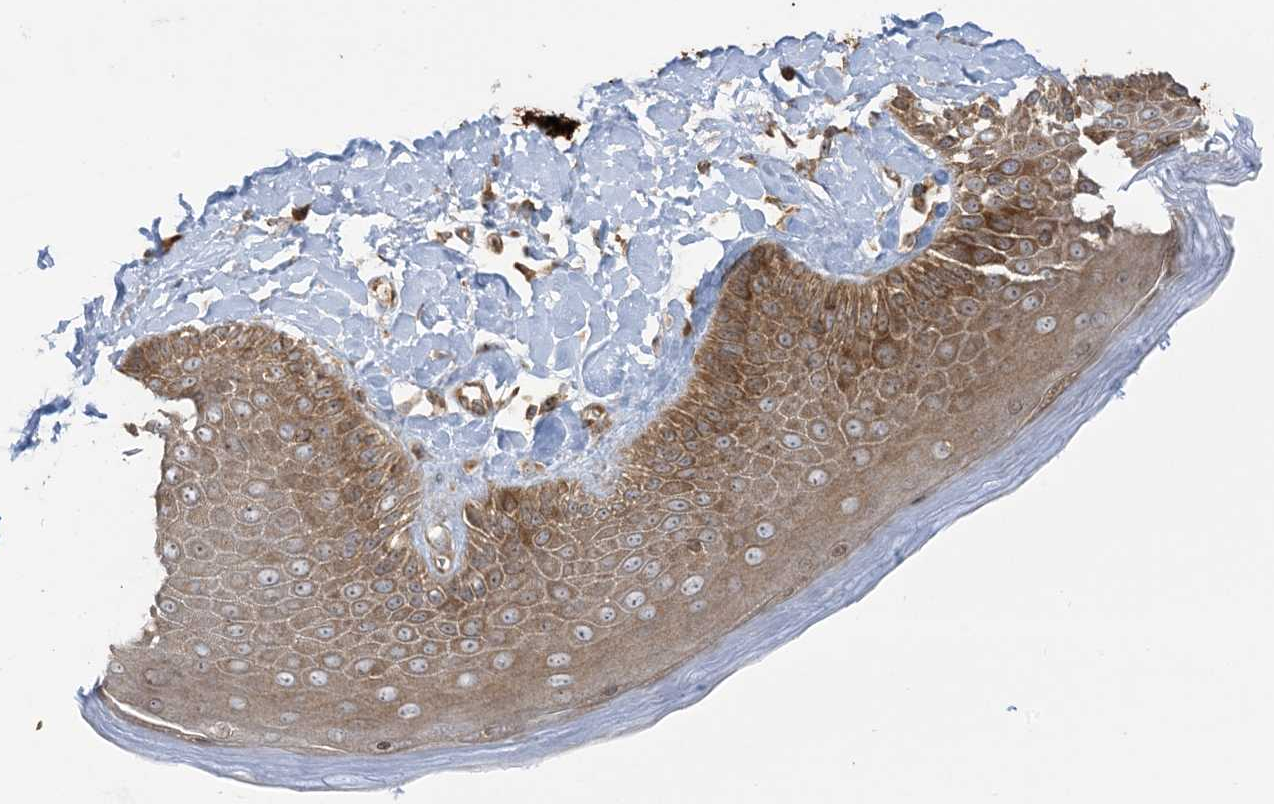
{"staining": {"intensity": "moderate", "quantity": ">75%", "location": "cytoplasmic/membranous"}, "tissue": "skin", "cell_type": "Epidermal cells", "image_type": "normal", "snomed": [{"axis": "morphology", "description": "Normal tissue, NOS"}, {"axis": "topography", "description": "Anal"}], "caption": "The immunohistochemical stain labels moderate cytoplasmic/membranous positivity in epidermal cells of normal skin. Nuclei are stained in blue.", "gene": "SRP72", "patient": {"sex": "male", "age": 69}}